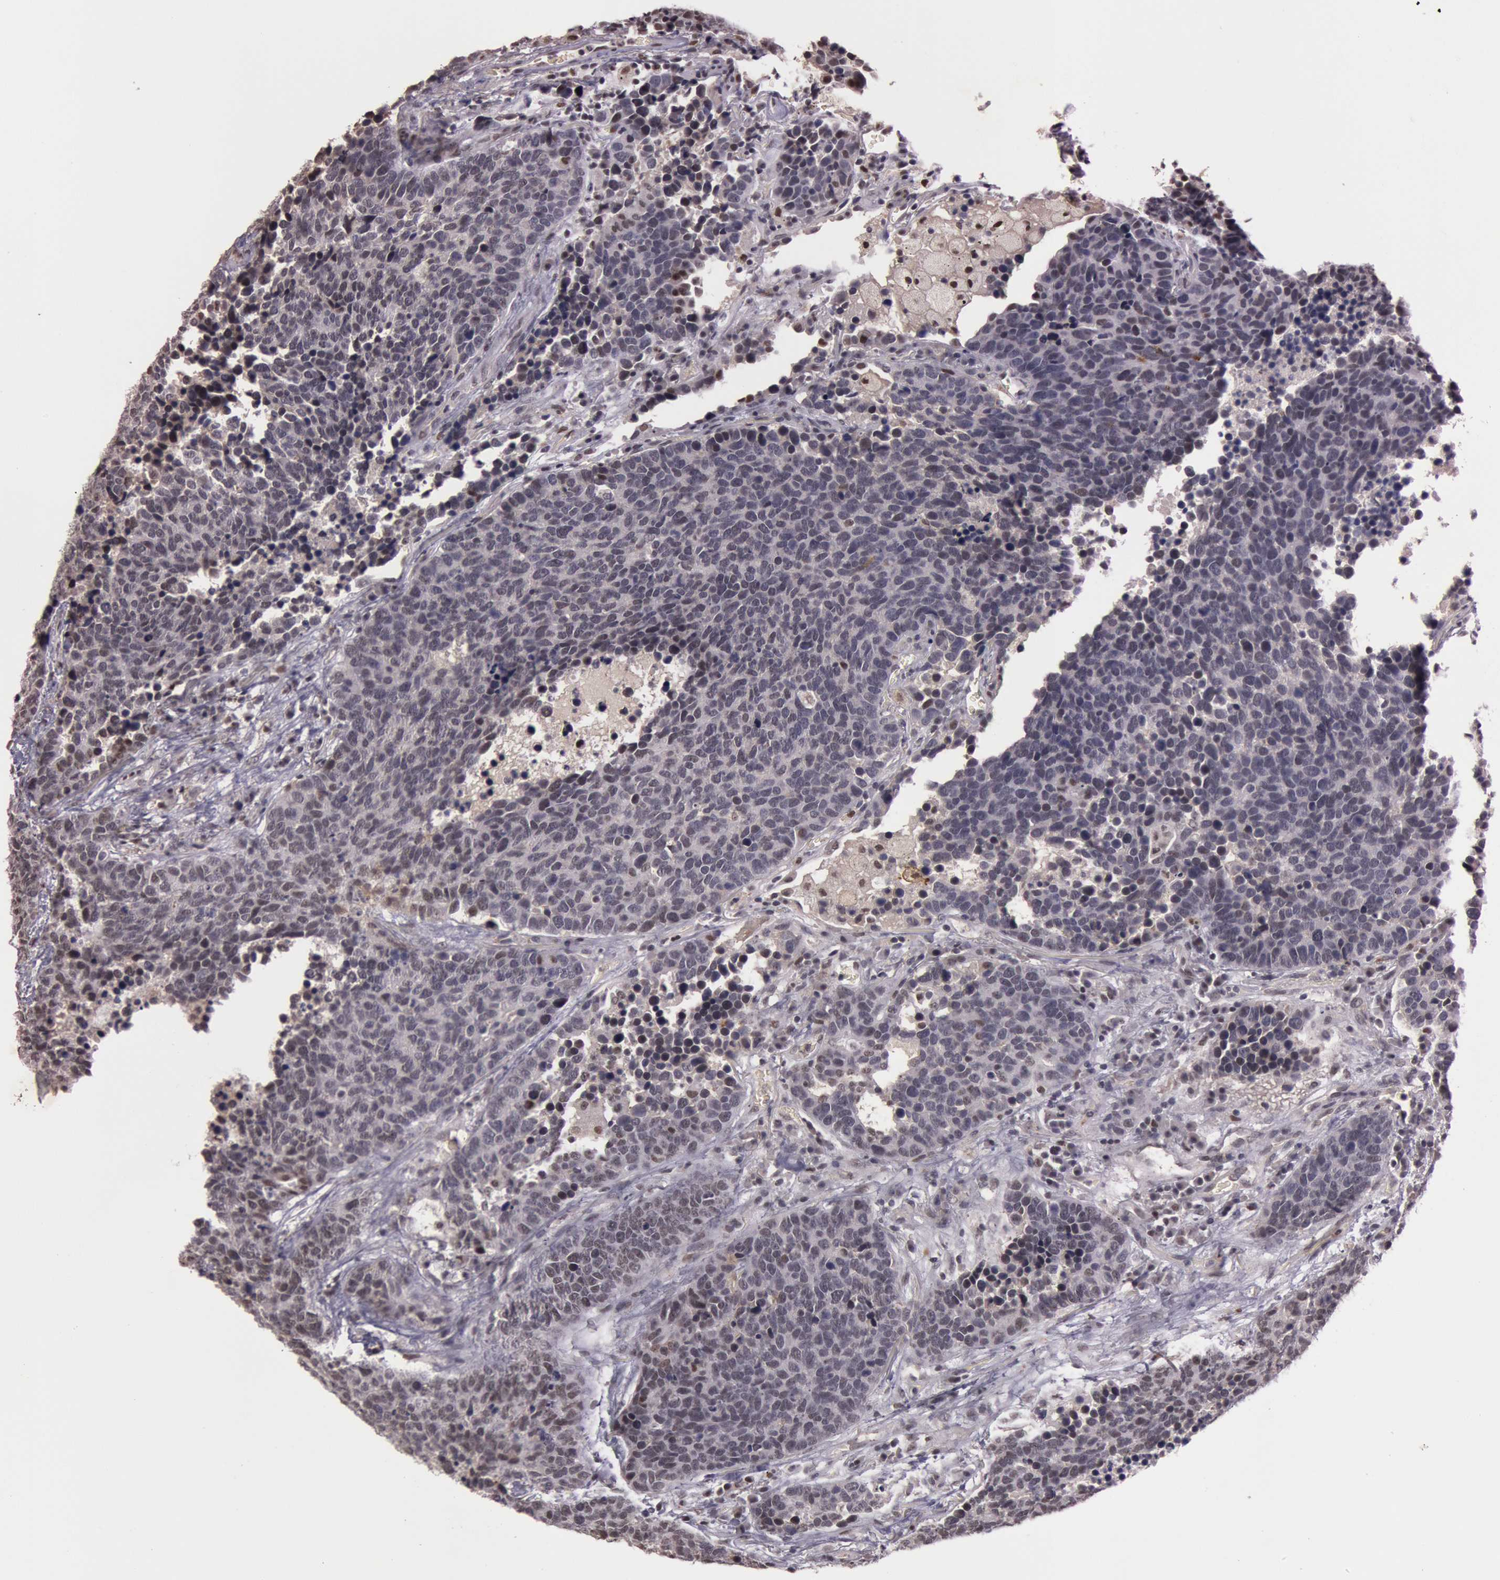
{"staining": {"intensity": "weak", "quantity": "<25%", "location": "nuclear"}, "tissue": "lung cancer", "cell_type": "Tumor cells", "image_type": "cancer", "snomed": [{"axis": "morphology", "description": "Neoplasm, malignant, NOS"}, {"axis": "topography", "description": "Lung"}], "caption": "Immunohistochemistry (IHC) image of human lung cancer (neoplasm (malignant)) stained for a protein (brown), which shows no expression in tumor cells. (Brightfield microscopy of DAB (3,3'-diaminobenzidine) immunohistochemistry at high magnification).", "gene": "TASL", "patient": {"sex": "female", "age": 75}}